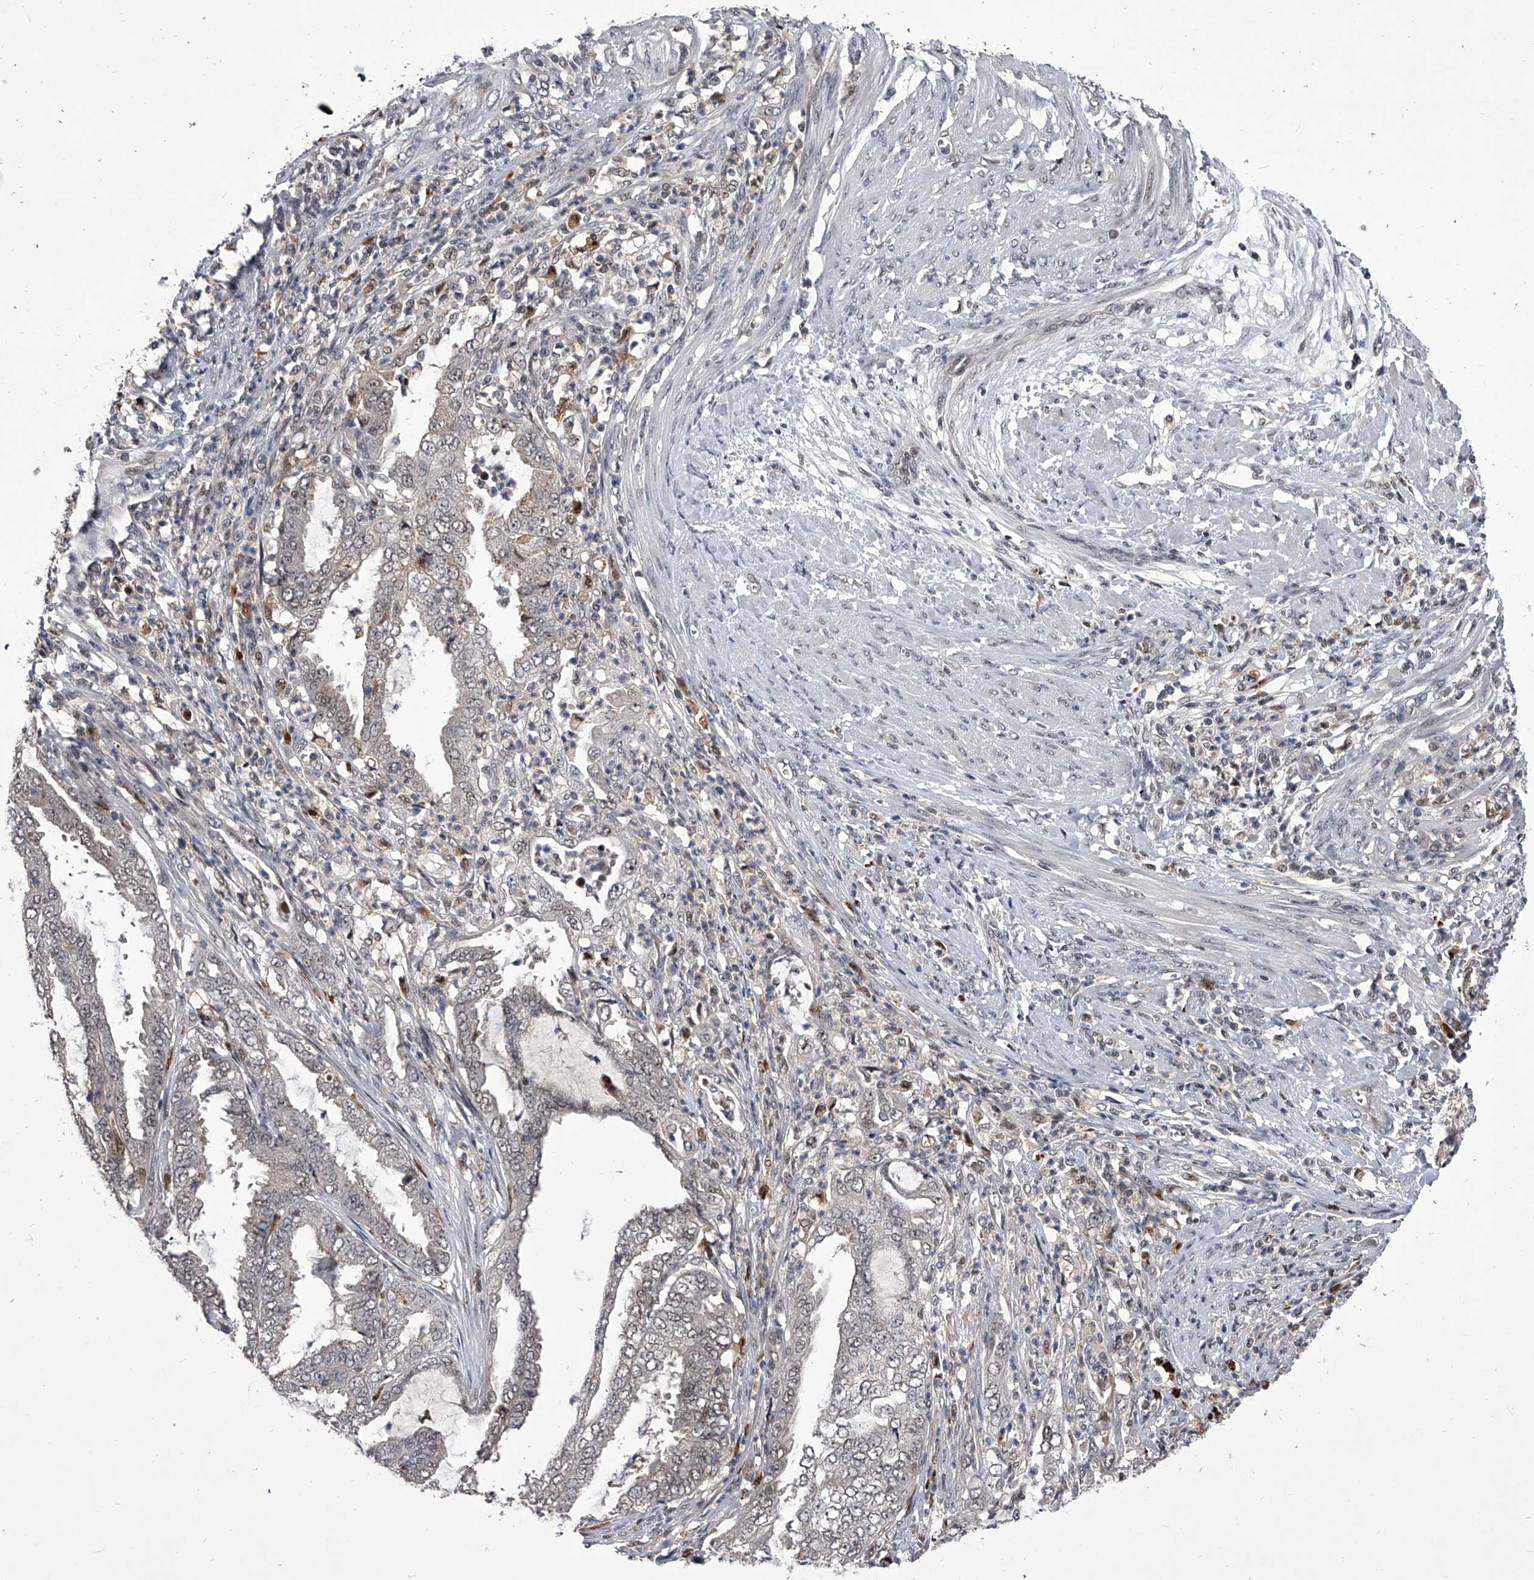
{"staining": {"intensity": "weak", "quantity": "<25%", "location": "nuclear"}, "tissue": "endometrial cancer", "cell_type": "Tumor cells", "image_type": "cancer", "snomed": [{"axis": "morphology", "description": "Adenocarcinoma, NOS"}, {"axis": "topography", "description": "Endometrium"}], "caption": "Endometrial adenocarcinoma stained for a protein using IHC shows no positivity tumor cells.", "gene": "CMTR1", "patient": {"sex": "female", "age": 51}}